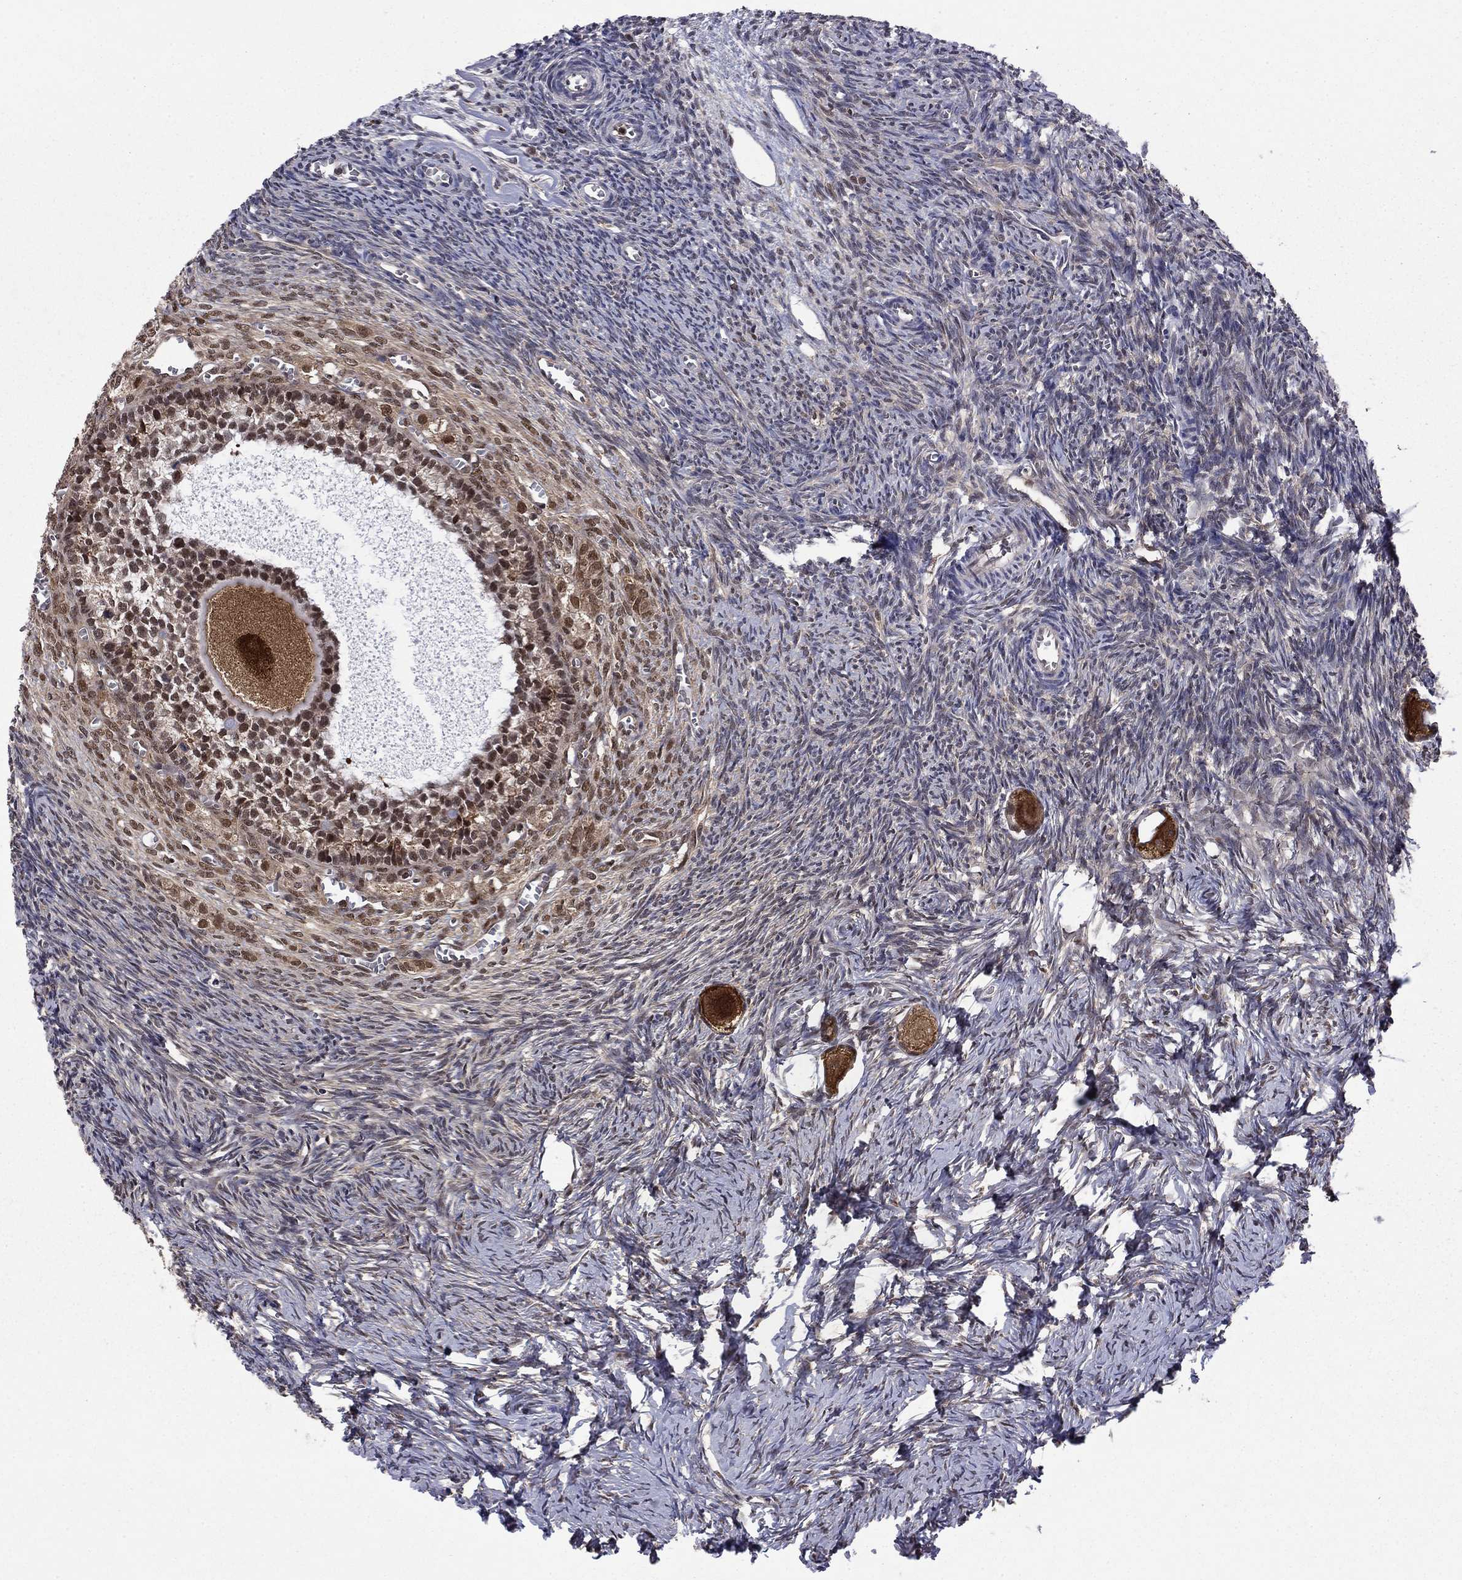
{"staining": {"intensity": "moderate", "quantity": ">75%", "location": "cytoplasmic/membranous,nuclear"}, "tissue": "ovary", "cell_type": "Follicle cells", "image_type": "normal", "snomed": [{"axis": "morphology", "description": "Normal tissue, NOS"}, {"axis": "topography", "description": "Ovary"}], "caption": "A photomicrograph showing moderate cytoplasmic/membranous,nuclear staining in approximately >75% of follicle cells in unremarkable ovary, as visualized by brown immunohistochemical staining.", "gene": "PSMD2", "patient": {"sex": "female", "age": 27}}